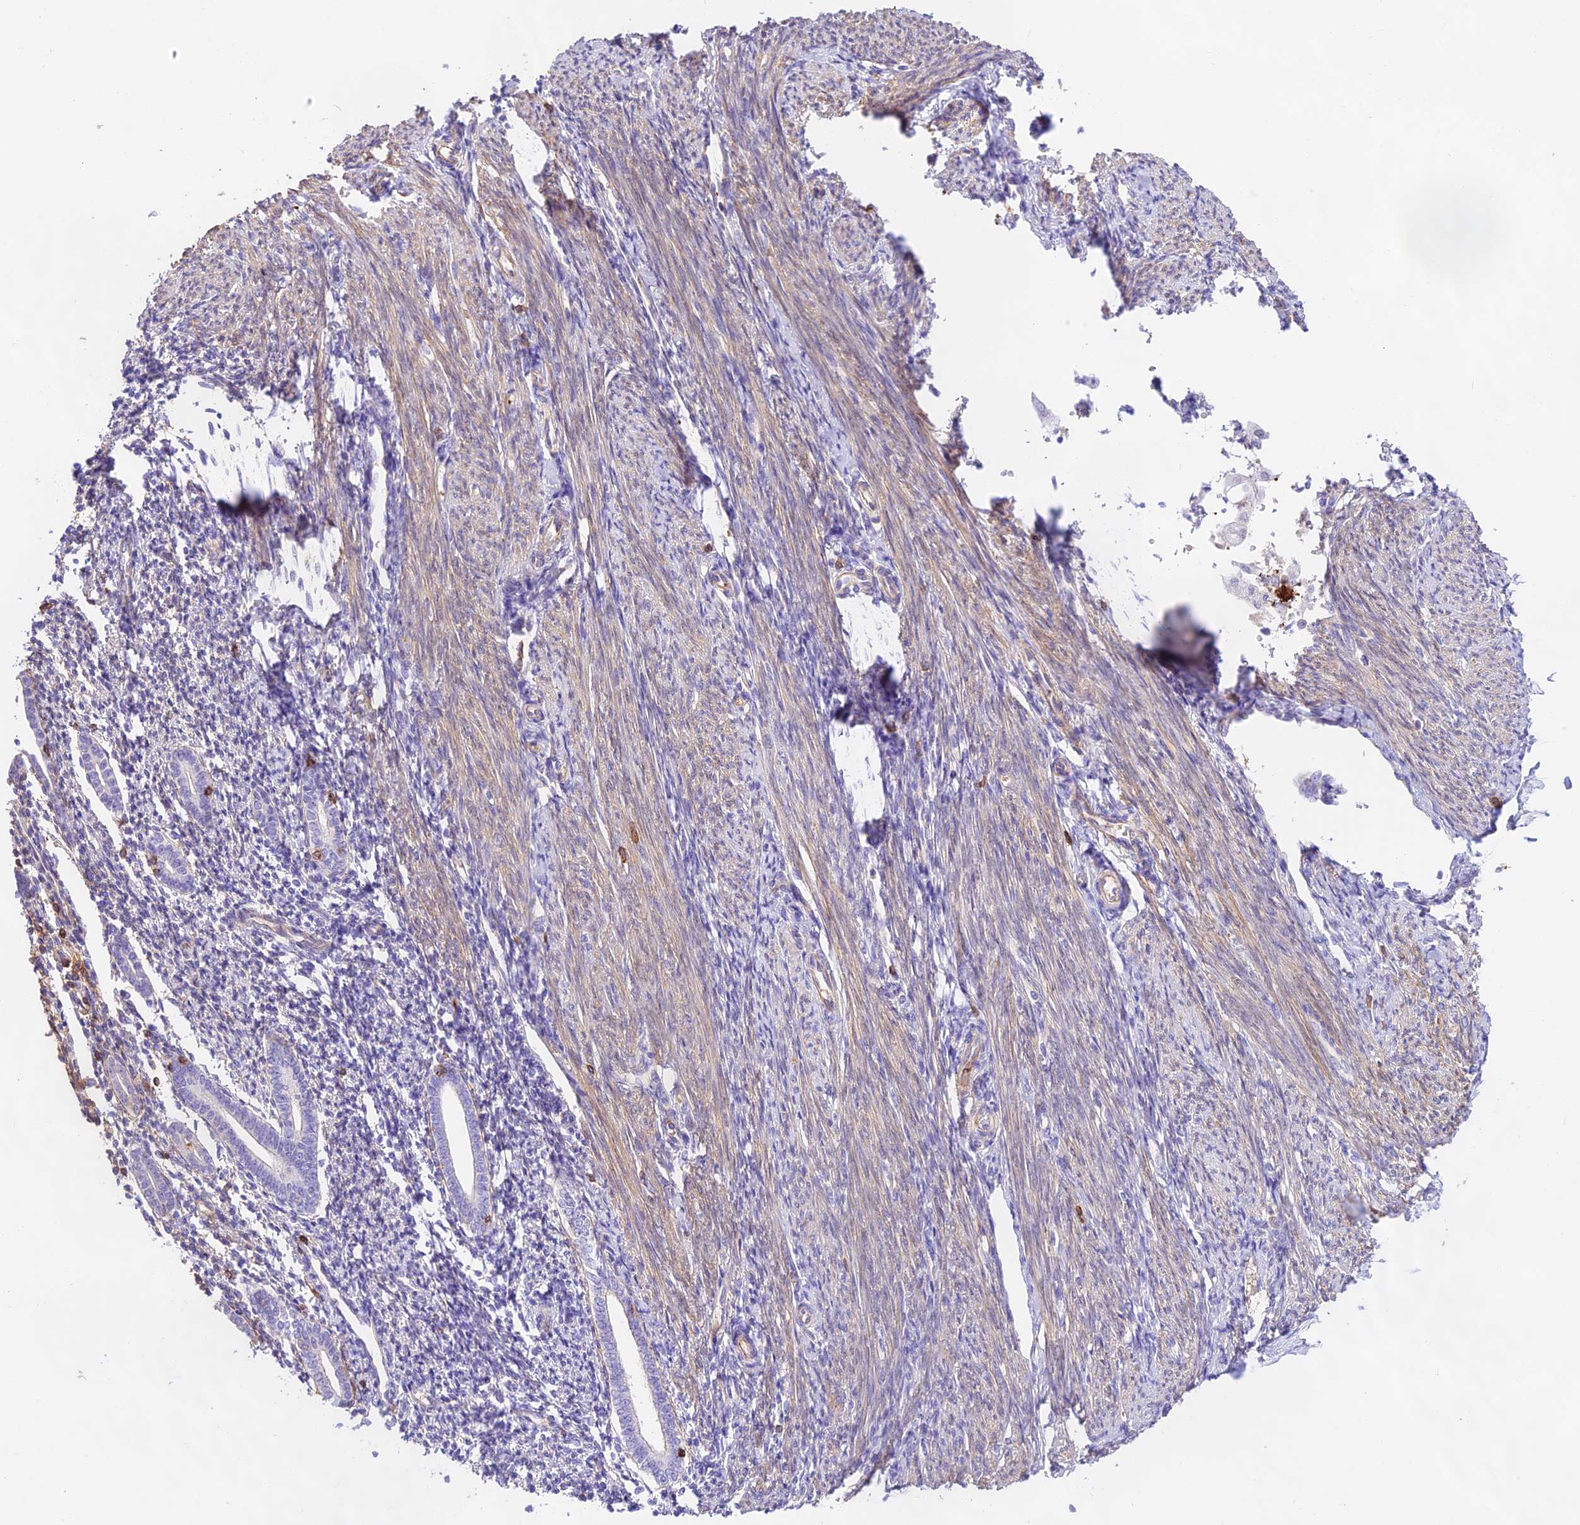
{"staining": {"intensity": "moderate", "quantity": "<25%", "location": "cytoplasmic/membranous"}, "tissue": "endometrium", "cell_type": "Cells in endometrial stroma", "image_type": "normal", "snomed": [{"axis": "morphology", "description": "Normal tissue, NOS"}, {"axis": "topography", "description": "Endometrium"}], "caption": "This image exhibits IHC staining of normal human endometrium, with low moderate cytoplasmic/membranous staining in approximately <25% of cells in endometrial stroma.", "gene": "DENND1C", "patient": {"sex": "female", "age": 56}}